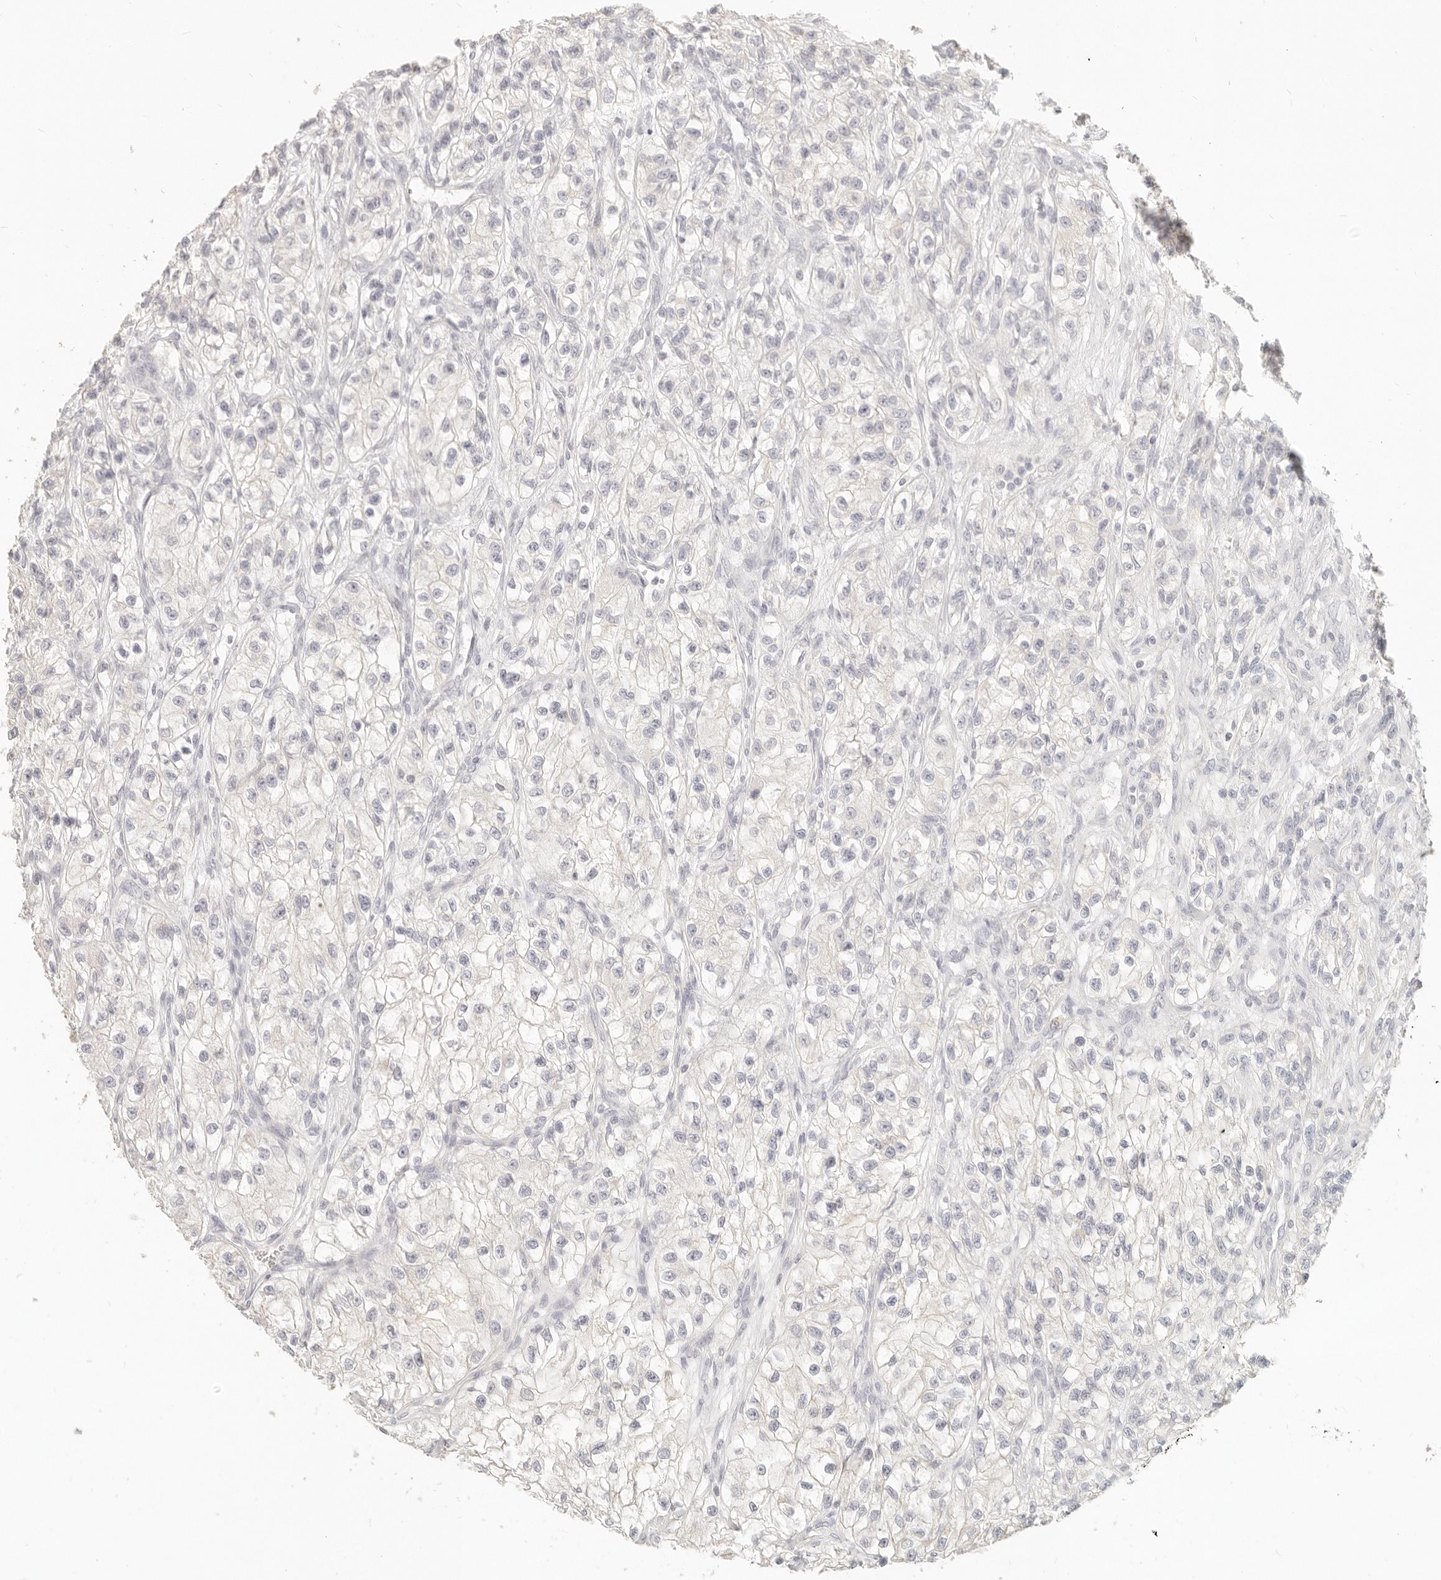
{"staining": {"intensity": "negative", "quantity": "none", "location": "none"}, "tissue": "renal cancer", "cell_type": "Tumor cells", "image_type": "cancer", "snomed": [{"axis": "morphology", "description": "Adenocarcinoma, NOS"}, {"axis": "topography", "description": "Kidney"}], "caption": "Photomicrograph shows no significant protein expression in tumor cells of renal adenocarcinoma.", "gene": "EPCAM", "patient": {"sex": "female", "age": 57}}